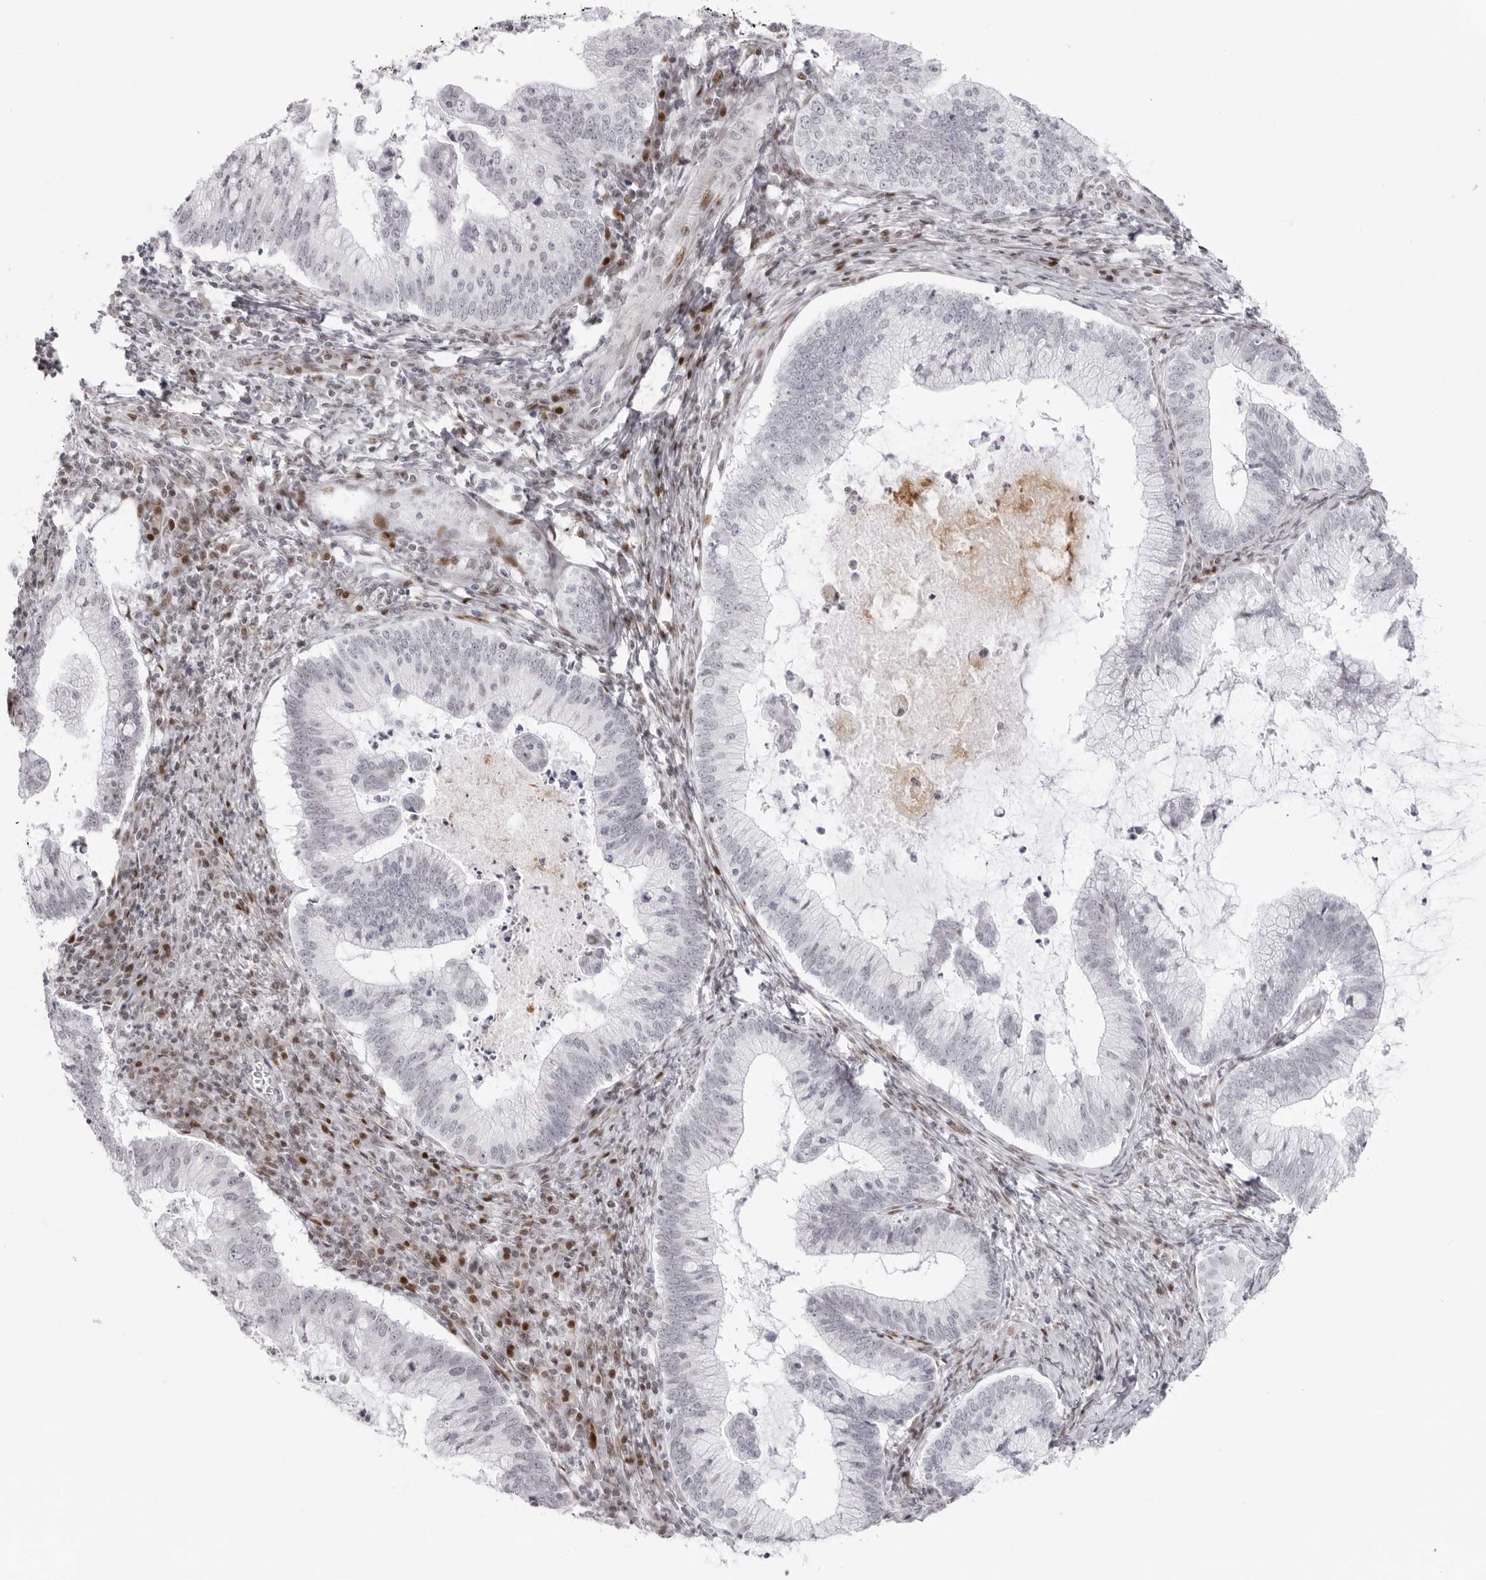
{"staining": {"intensity": "negative", "quantity": "none", "location": "none"}, "tissue": "cervical cancer", "cell_type": "Tumor cells", "image_type": "cancer", "snomed": [{"axis": "morphology", "description": "Adenocarcinoma, NOS"}, {"axis": "topography", "description": "Cervix"}], "caption": "Tumor cells are negative for protein expression in human cervical cancer.", "gene": "NTPCR", "patient": {"sex": "female", "age": 36}}